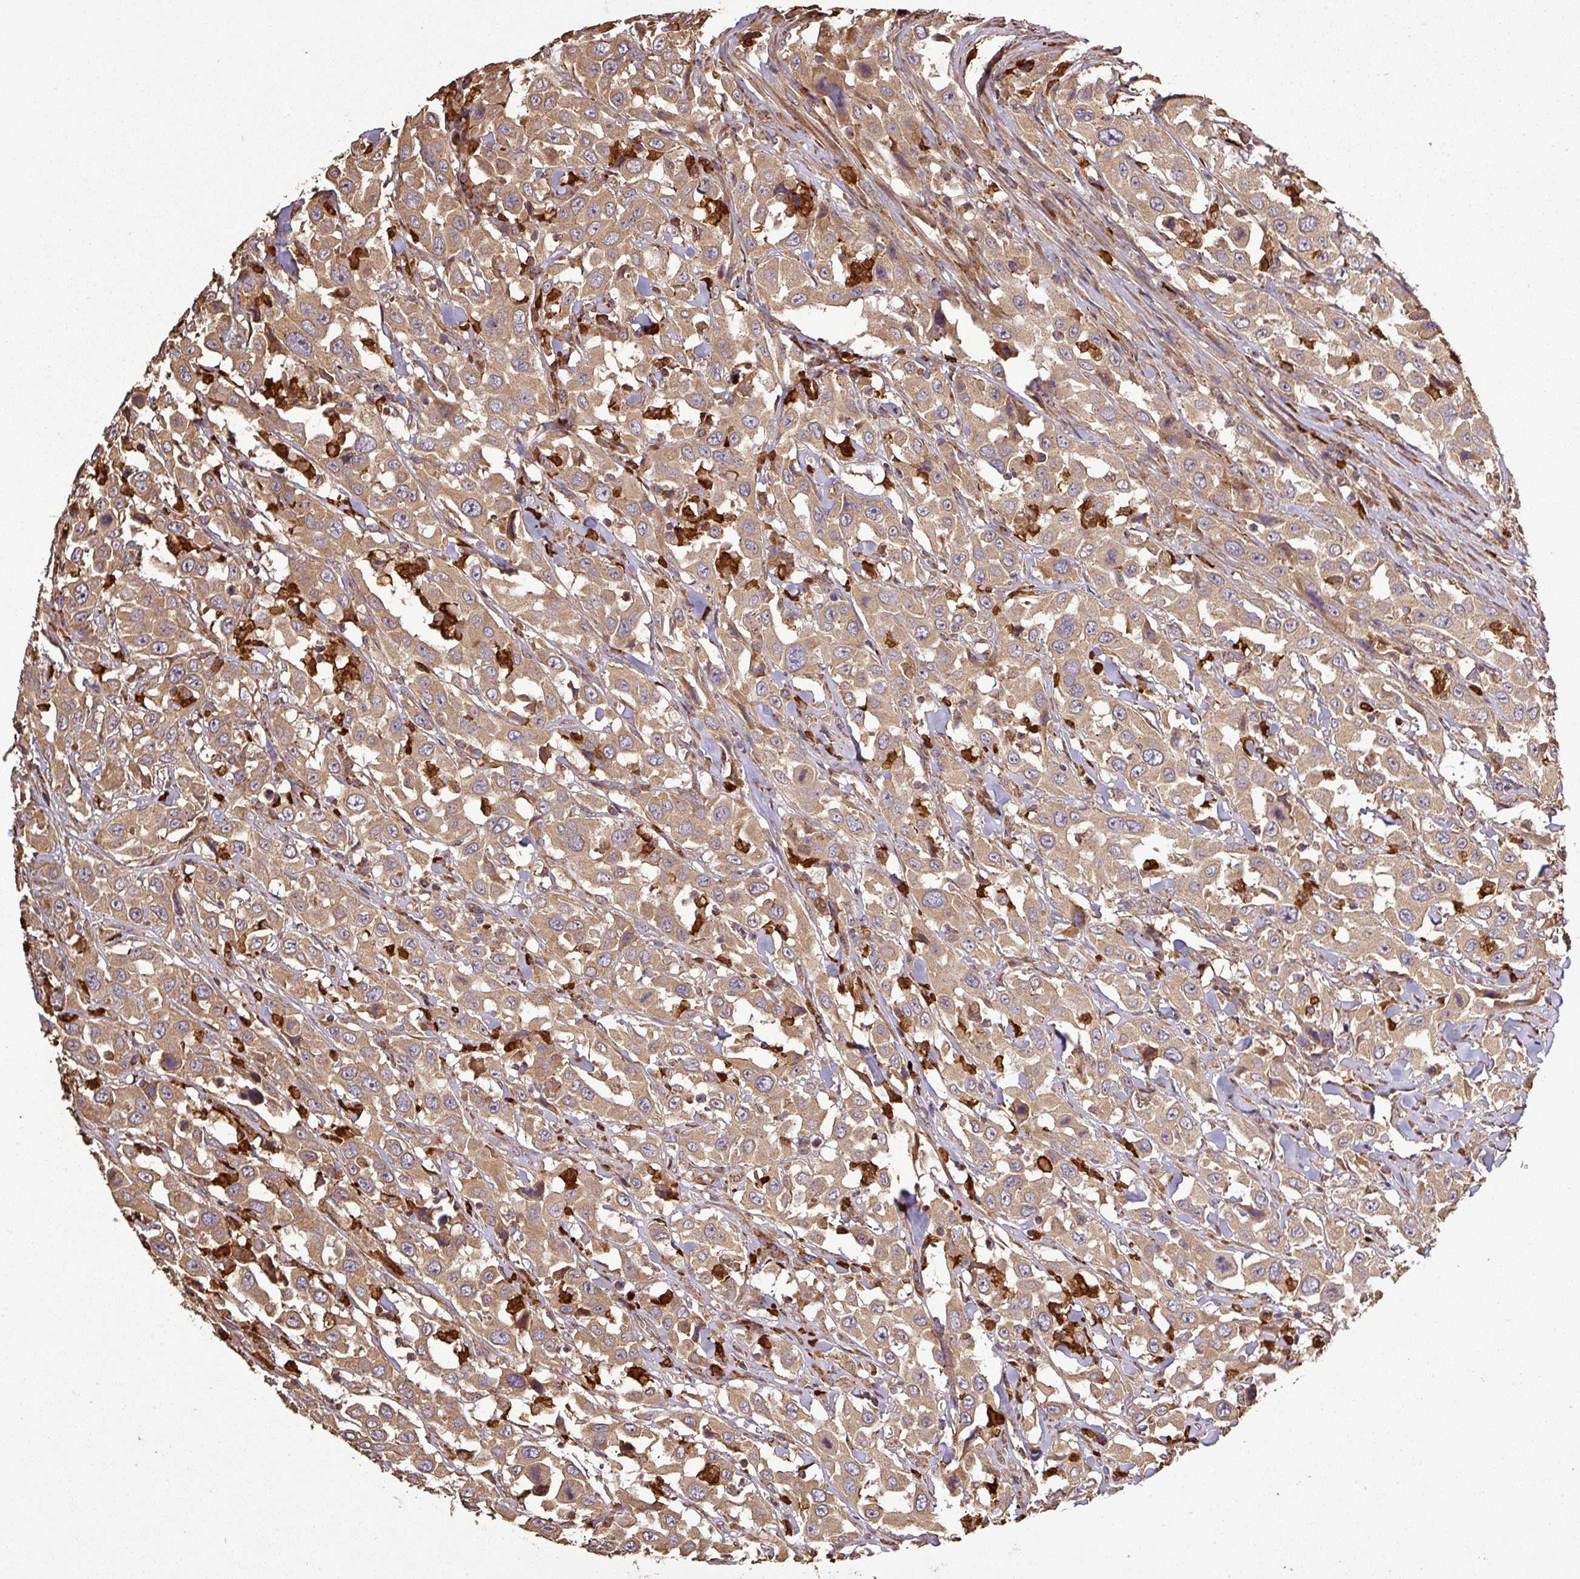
{"staining": {"intensity": "moderate", "quantity": ">75%", "location": "cytoplasmic/membranous"}, "tissue": "urothelial cancer", "cell_type": "Tumor cells", "image_type": "cancer", "snomed": [{"axis": "morphology", "description": "Urothelial carcinoma, High grade"}, {"axis": "topography", "description": "Urinary bladder"}], "caption": "Immunohistochemistry (IHC) photomicrograph of neoplastic tissue: human urothelial cancer stained using immunohistochemistry reveals medium levels of moderate protein expression localized specifically in the cytoplasmic/membranous of tumor cells, appearing as a cytoplasmic/membranous brown color.", "gene": "PLEKHM1", "patient": {"sex": "male", "age": 61}}